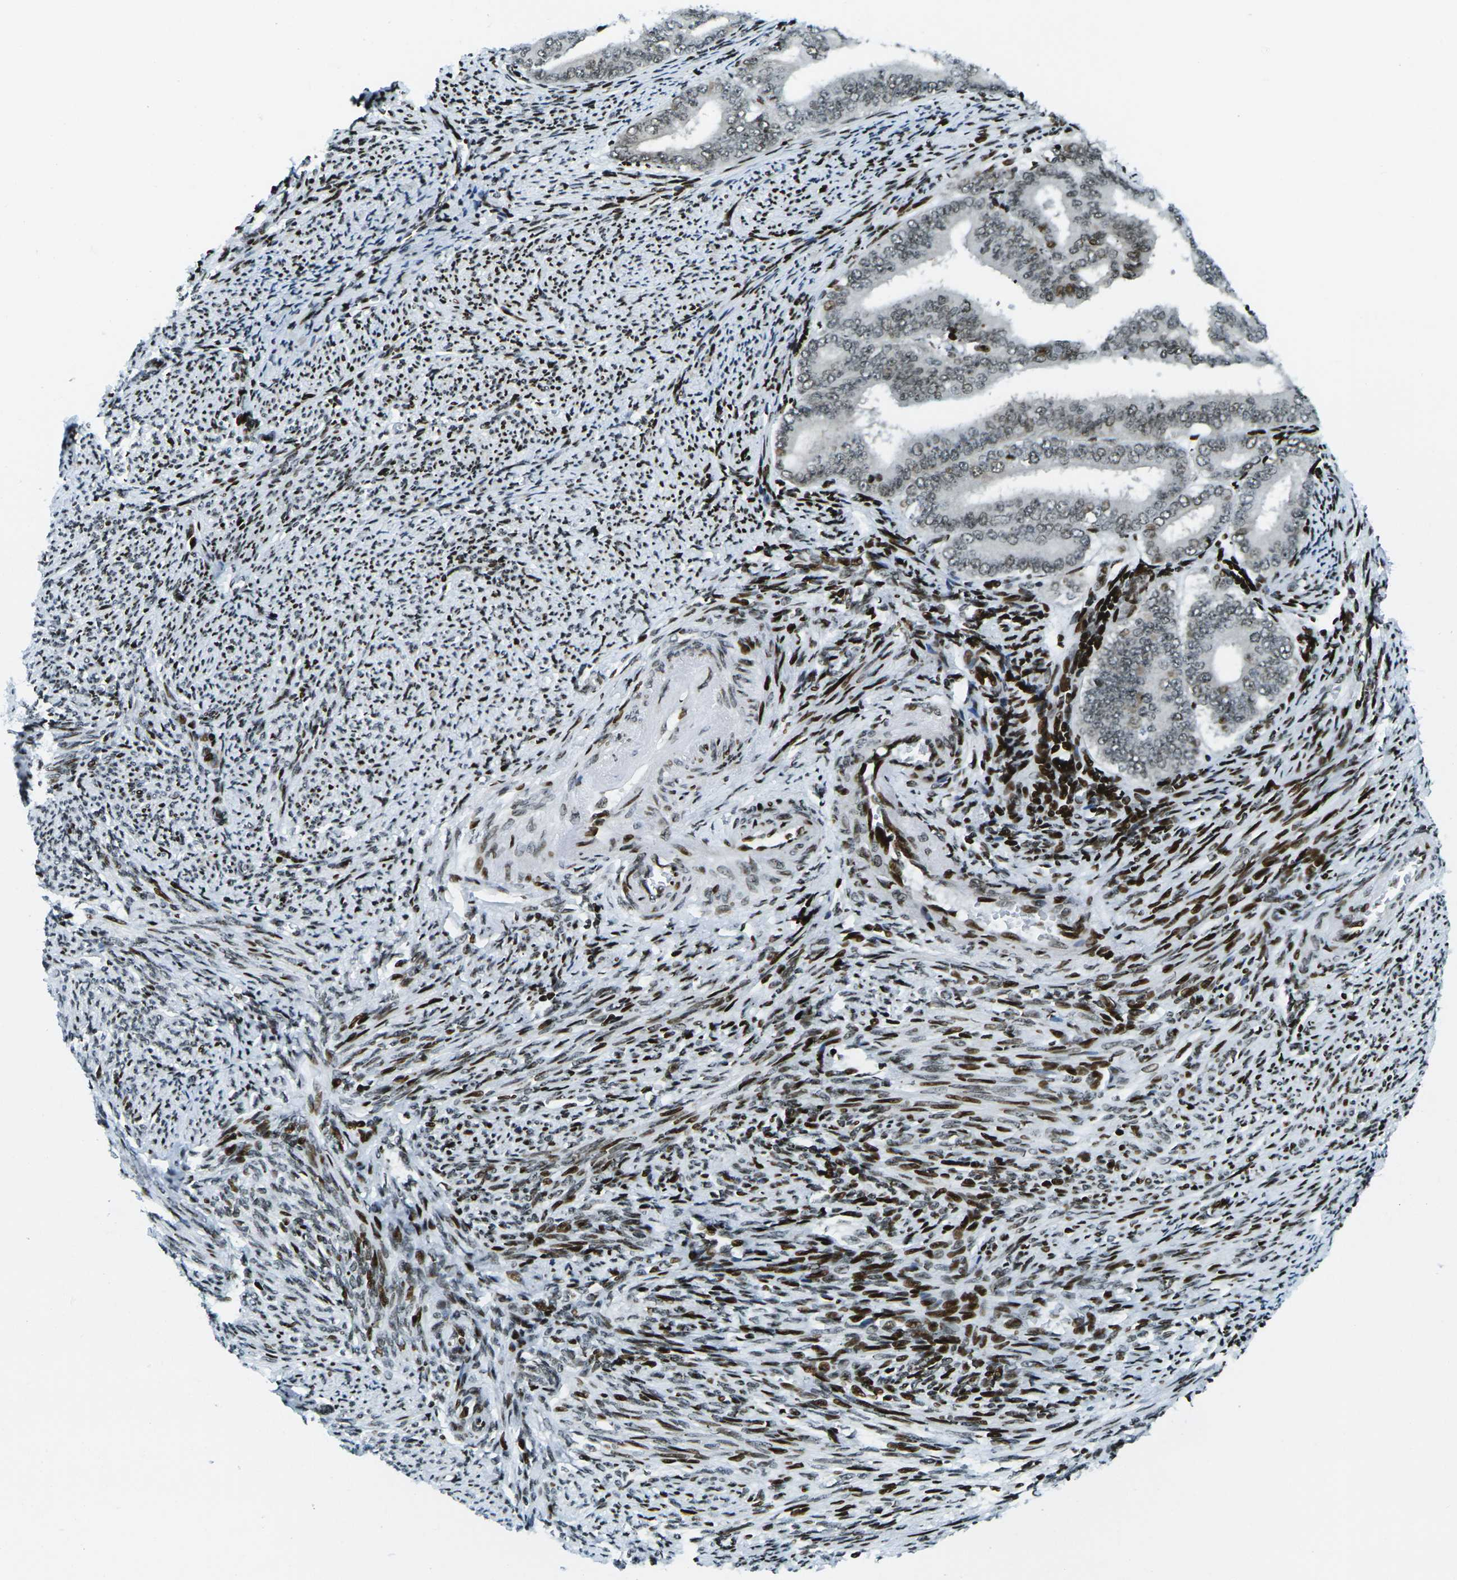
{"staining": {"intensity": "moderate", "quantity": ">75%", "location": "nuclear"}, "tissue": "endometrial cancer", "cell_type": "Tumor cells", "image_type": "cancer", "snomed": [{"axis": "morphology", "description": "Adenocarcinoma, NOS"}, {"axis": "topography", "description": "Endometrium"}], "caption": "About >75% of tumor cells in endometrial cancer (adenocarcinoma) display moderate nuclear protein expression as visualized by brown immunohistochemical staining.", "gene": "H3-3A", "patient": {"sex": "female", "age": 63}}